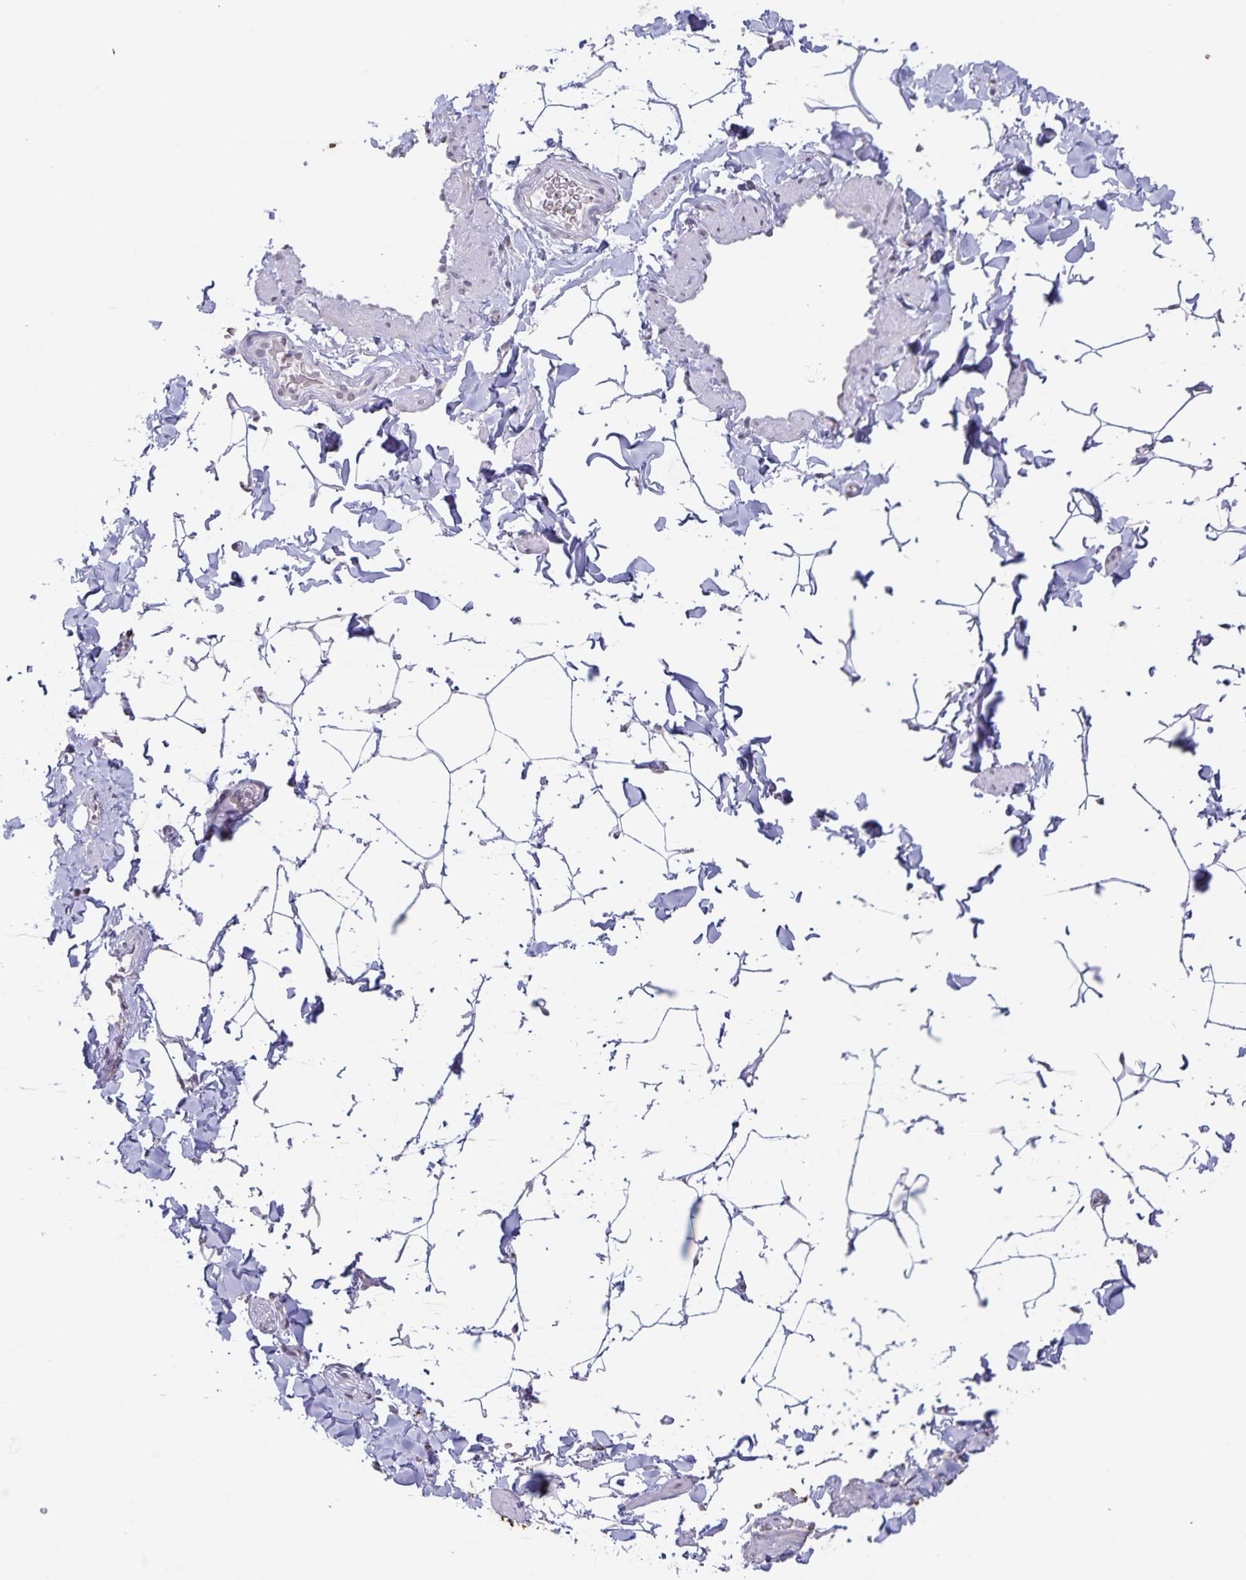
{"staining": {"intensity": "negative", "quantity": "none", "location": "none"}, "tissue": "adipose tissue", "cell_type": "Adipocytes", "image_type": "normal", "snomed": [{"axis": "morphology", "description": "Normal tissue, NOS"}, {"axis": "topography", "description": "Epididymis"}, {"axis": "topography", "description": "Peripheral nerve tissue"}], "caption": "Image shows no significant protein staining in adipocytes of normal adipose tissue. Nuclei are stained in blue.", "gene": "AQP4", "patient": {"sex": "male", "age": 32}}